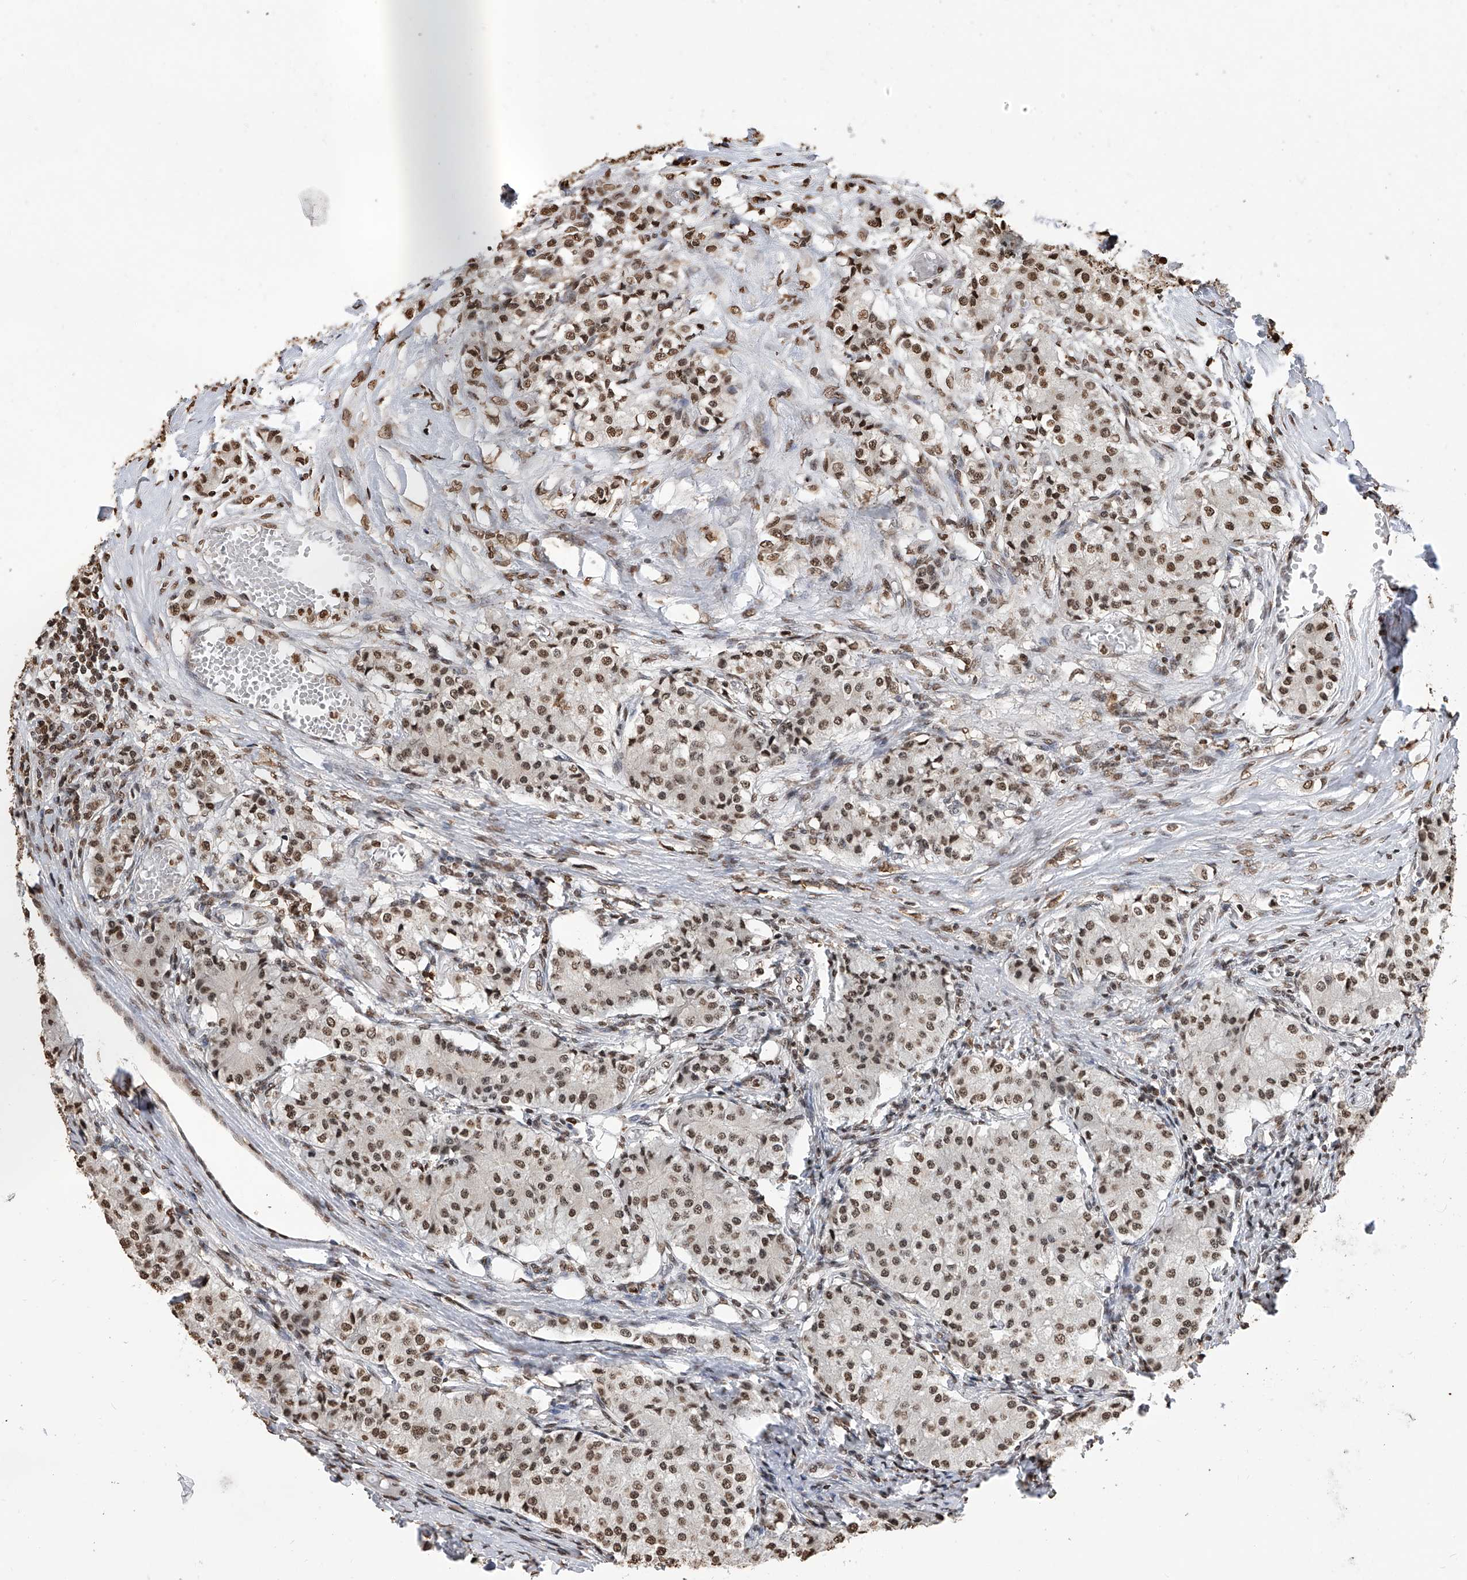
{"staining": {"intensity": "moderate", "quantity": ">75%", "location": "nuclear"}, "tissue": "carcinoid", "cell_type": "Tumor cells", "image_type": "cancer", "snomed": [{"axis": "morphology", "description": "Carcinoid, malignant, NOS"}, {"axis": "topography", "description": "Colon"}], "caption": "High-power microscopy captured an immunohistochemistry histopathology image of carcinoid, revealing moderate nuclear positivity in approximately >75% of tumor cells.", "gene": "CFAP410", "patient": {"sex": "female", "age": 52}}